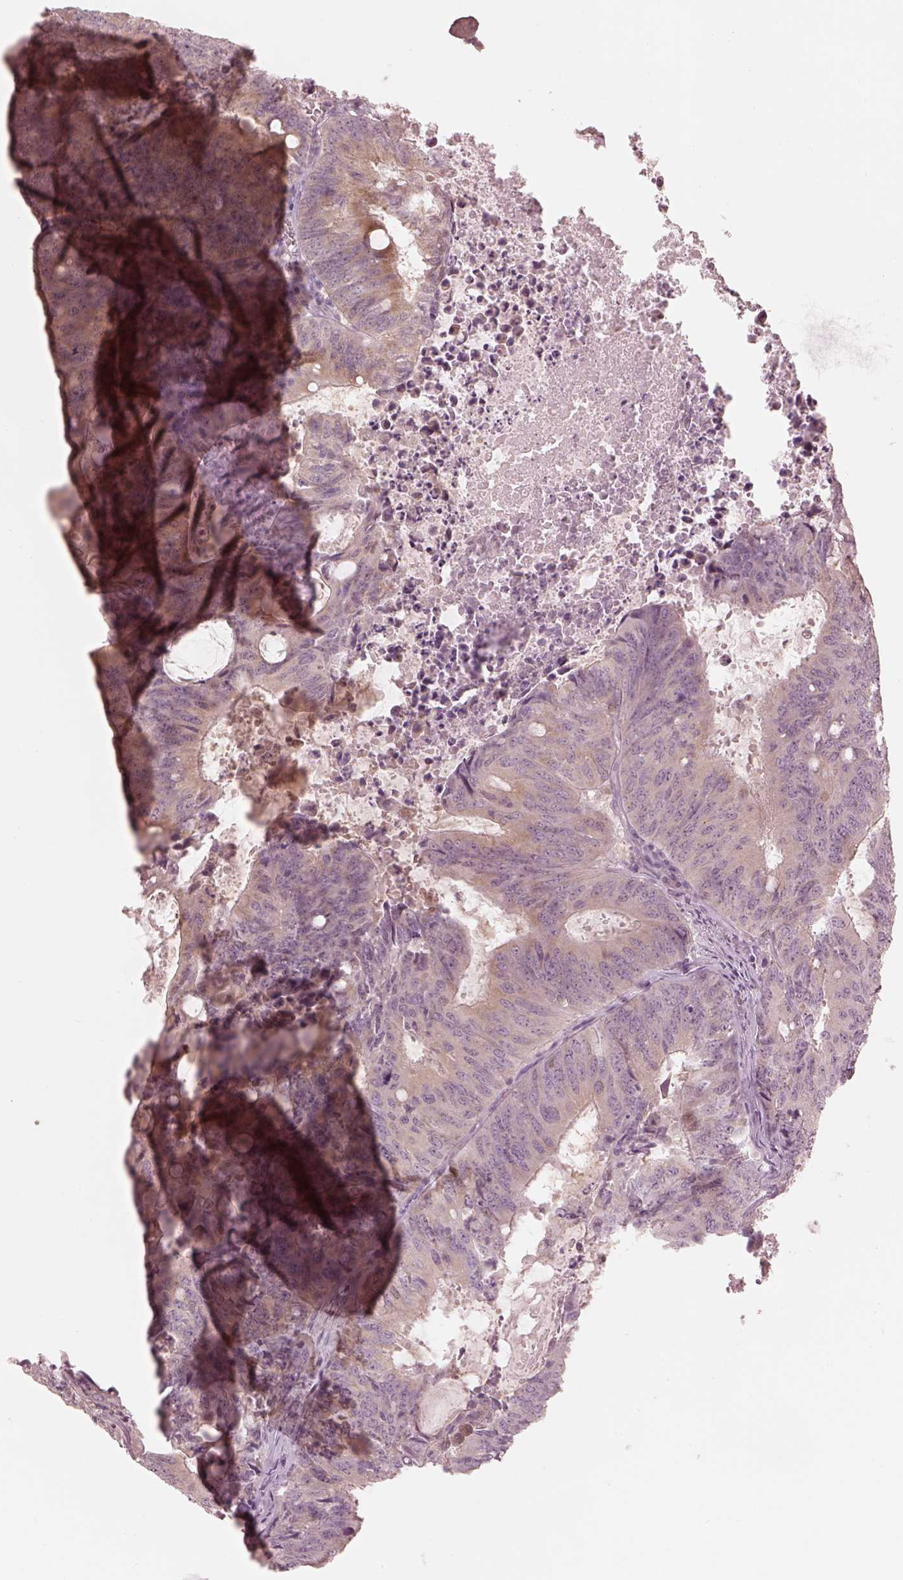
{"staining": {"intensity": "weak", "quantity": "<25%", "location": "cytoplasmic/membranous"}, "tissue": "colorectal cancer", "cell_type": "Tumor cells", "image_type": "cancer", "snomed": [{"axis": "morphology", "description": "Adenocarcinoma, NOS"}, {"axis": "topography", "description": "Colon"}], "caption": "There is no significant expression in tumor cells of colorectal cancer. (DAB (3,3'-diaminobenzidine) IHC visualized using brightfield microscopy, high magnification).", "gene": "IQCB1", "patient": {"sex": "male", "age": 67}}